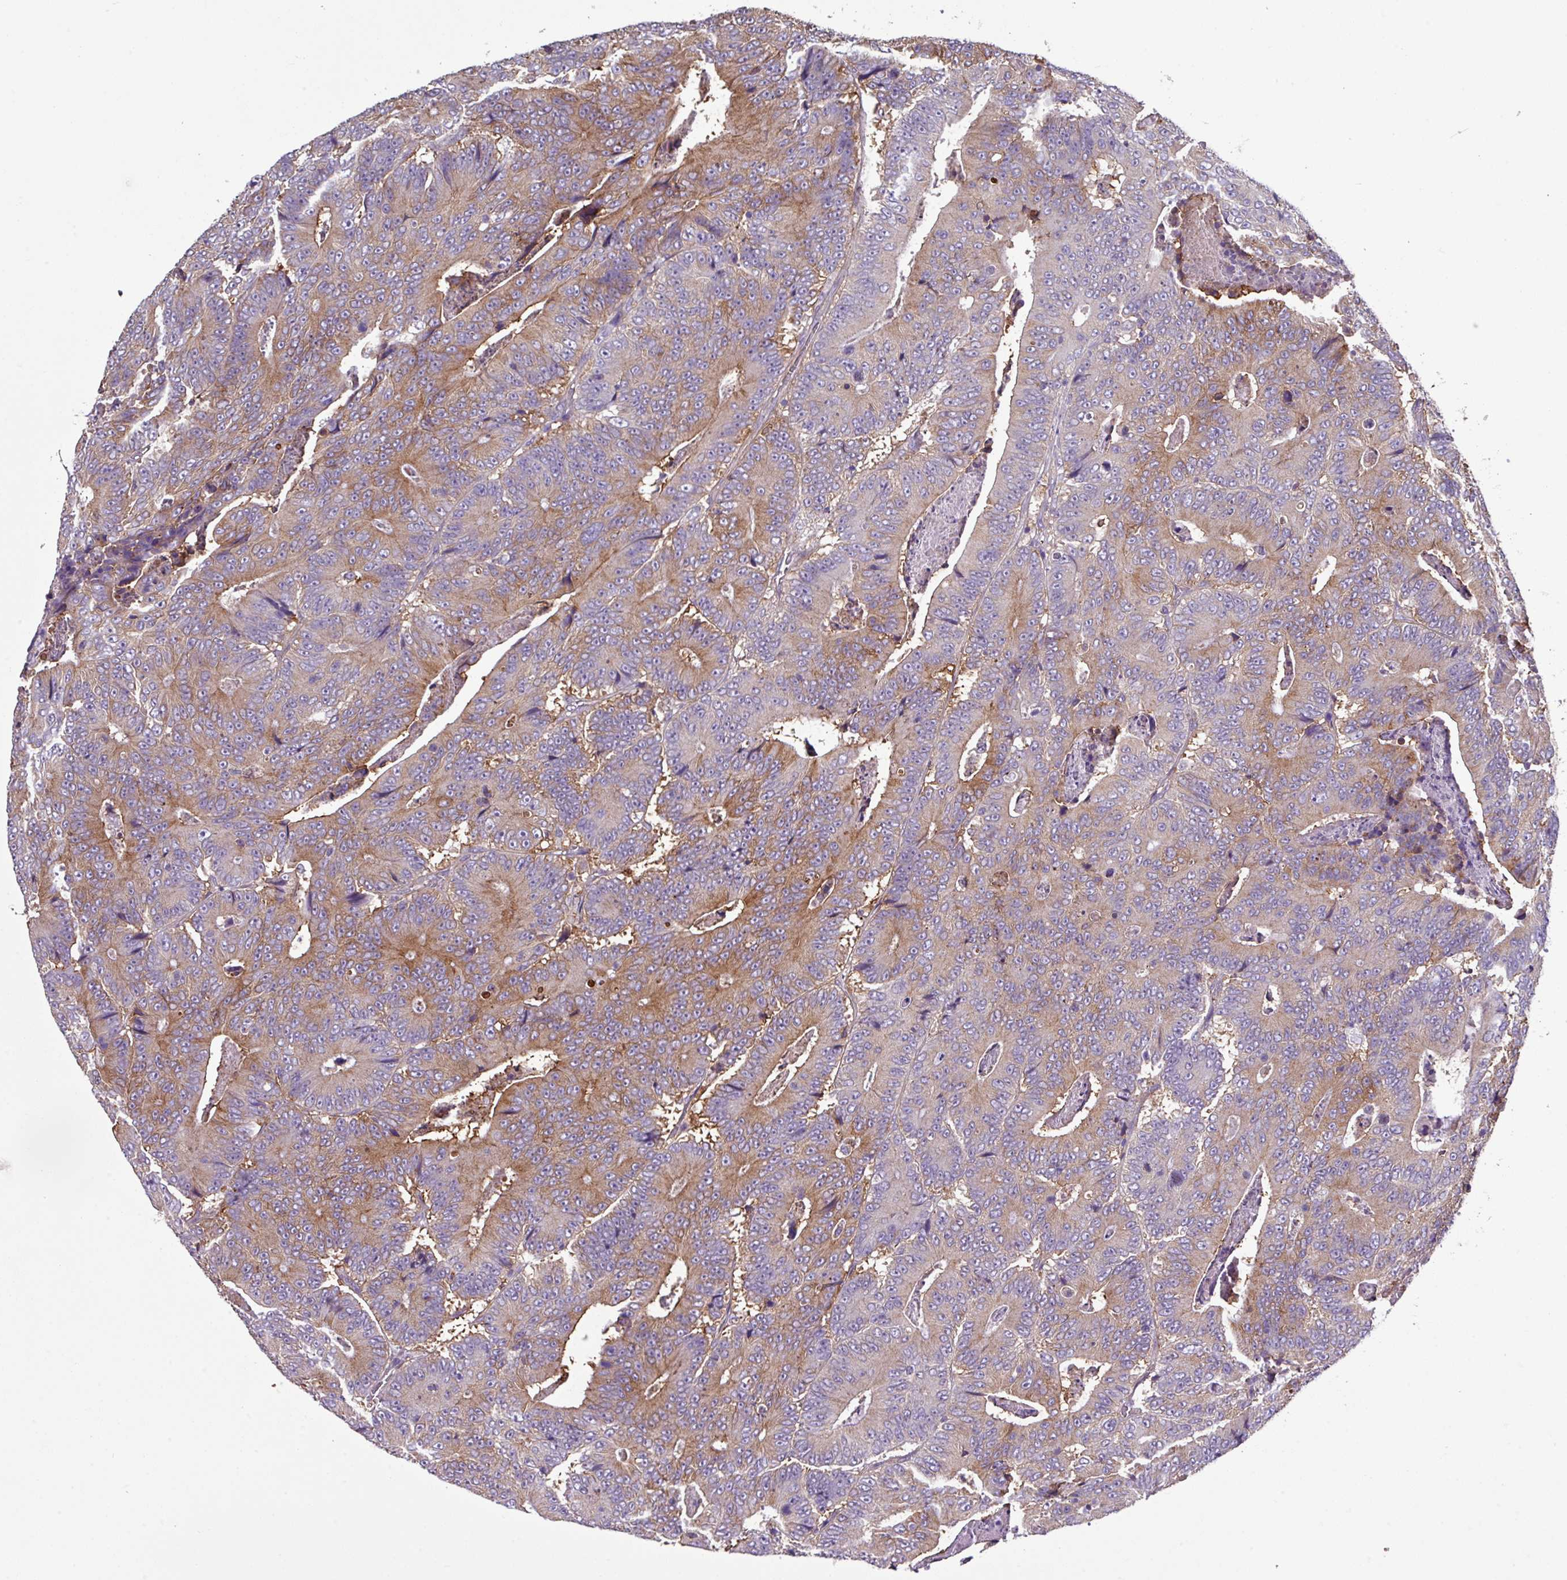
{"staining": {"intensity": "moderate", "quantity": "25%-75%", "location": "cytoplasmic/membranous"}, "tissue": "colorectal cancer", "cell_type": "Tumor cells", "image_type": "cancer", "snomed": [{"axis": "morphology", "description": "Adenocarcinoma, NOS"}, {"axis": "topography", "description": "Colon"}], "caption": "An image showing moderate cytoplasmic/membranous staining in approximately 25%-75% of tumor cells in colorectal adenocarcinoma, as visualized by brown immunohistochemical staining.", "gene": "SLC23A2", "patient": {"sex": "male", "age": 83}}